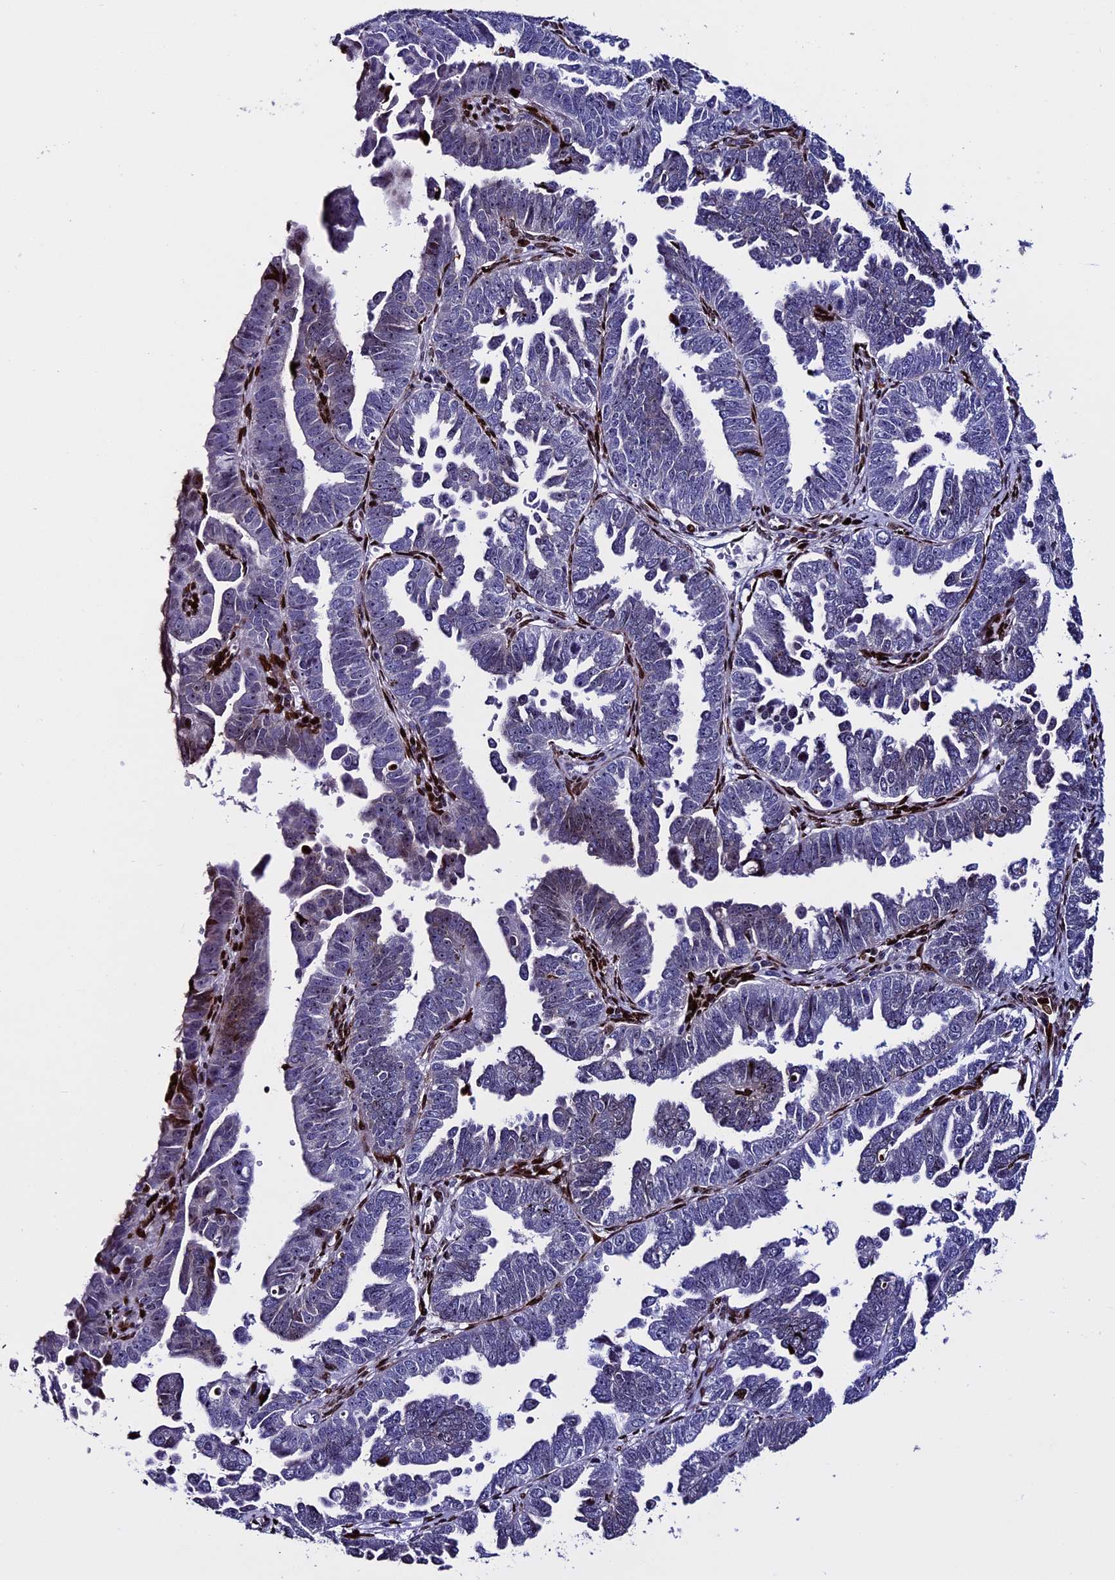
{"staining": {"intensity": "moderate", "quantity": "<25%", "location": "cytoplasmic/membranous,nuclear"}, "tissue": "endometrial cancer", "cell_type": "Tumor cells", "image_type": "cancer", "snomed": [{"axis": "morphology", "description": "Adenocarcinoma, NOS"}, {"axis": "topography", "description": "Endometrium"}], "caption": "Tumor cells show low levels of moderate cytoplasmic/membranous and nuclear expression in about <25% of cells in human endometrial cancer (adenocarcinoma).", "gene": "BTBD3", "patient": {"sex": "female", "age": 75}}